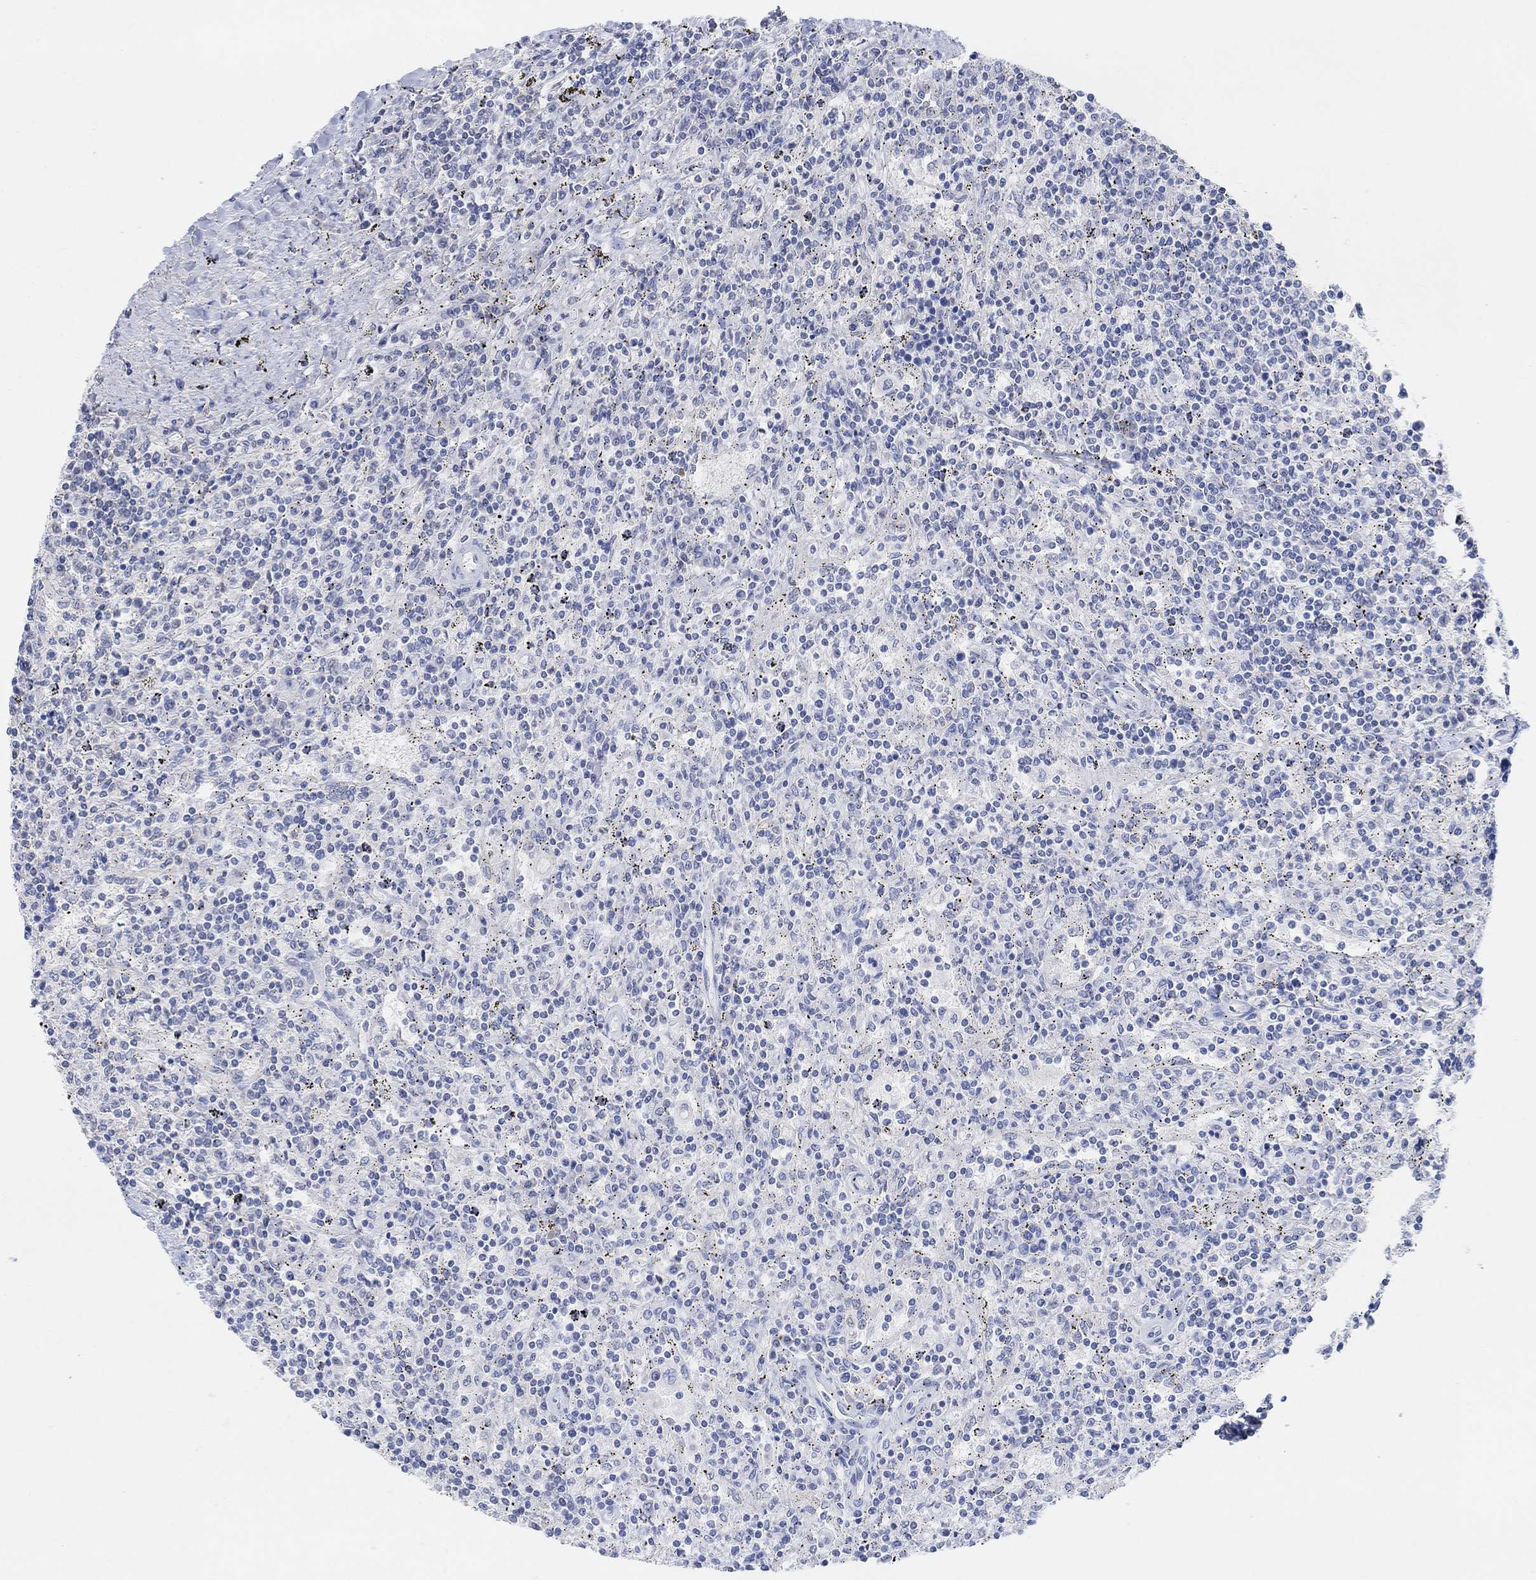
{"staining": {"intensity": "negative", "quantity": "none", "location": "none"}, "tissue": "lymphoma", "cell_type": "Tumor cells", "image_type": "cancer", "snomed": [{"axis": "morphology", "description": "Malignant lymphoma, non-Hodgkin's type, Low grade"}, {"axis": "topography", "description": "Lymph node"}], "caption": "Malignant lymphoma, non-Hodgkin's type (low-grade) was stained to show a protein in brown. There is no significant expression in tumor cells.", "gene": "MUC1", "patient": {"sex": "male", "age": 52}}